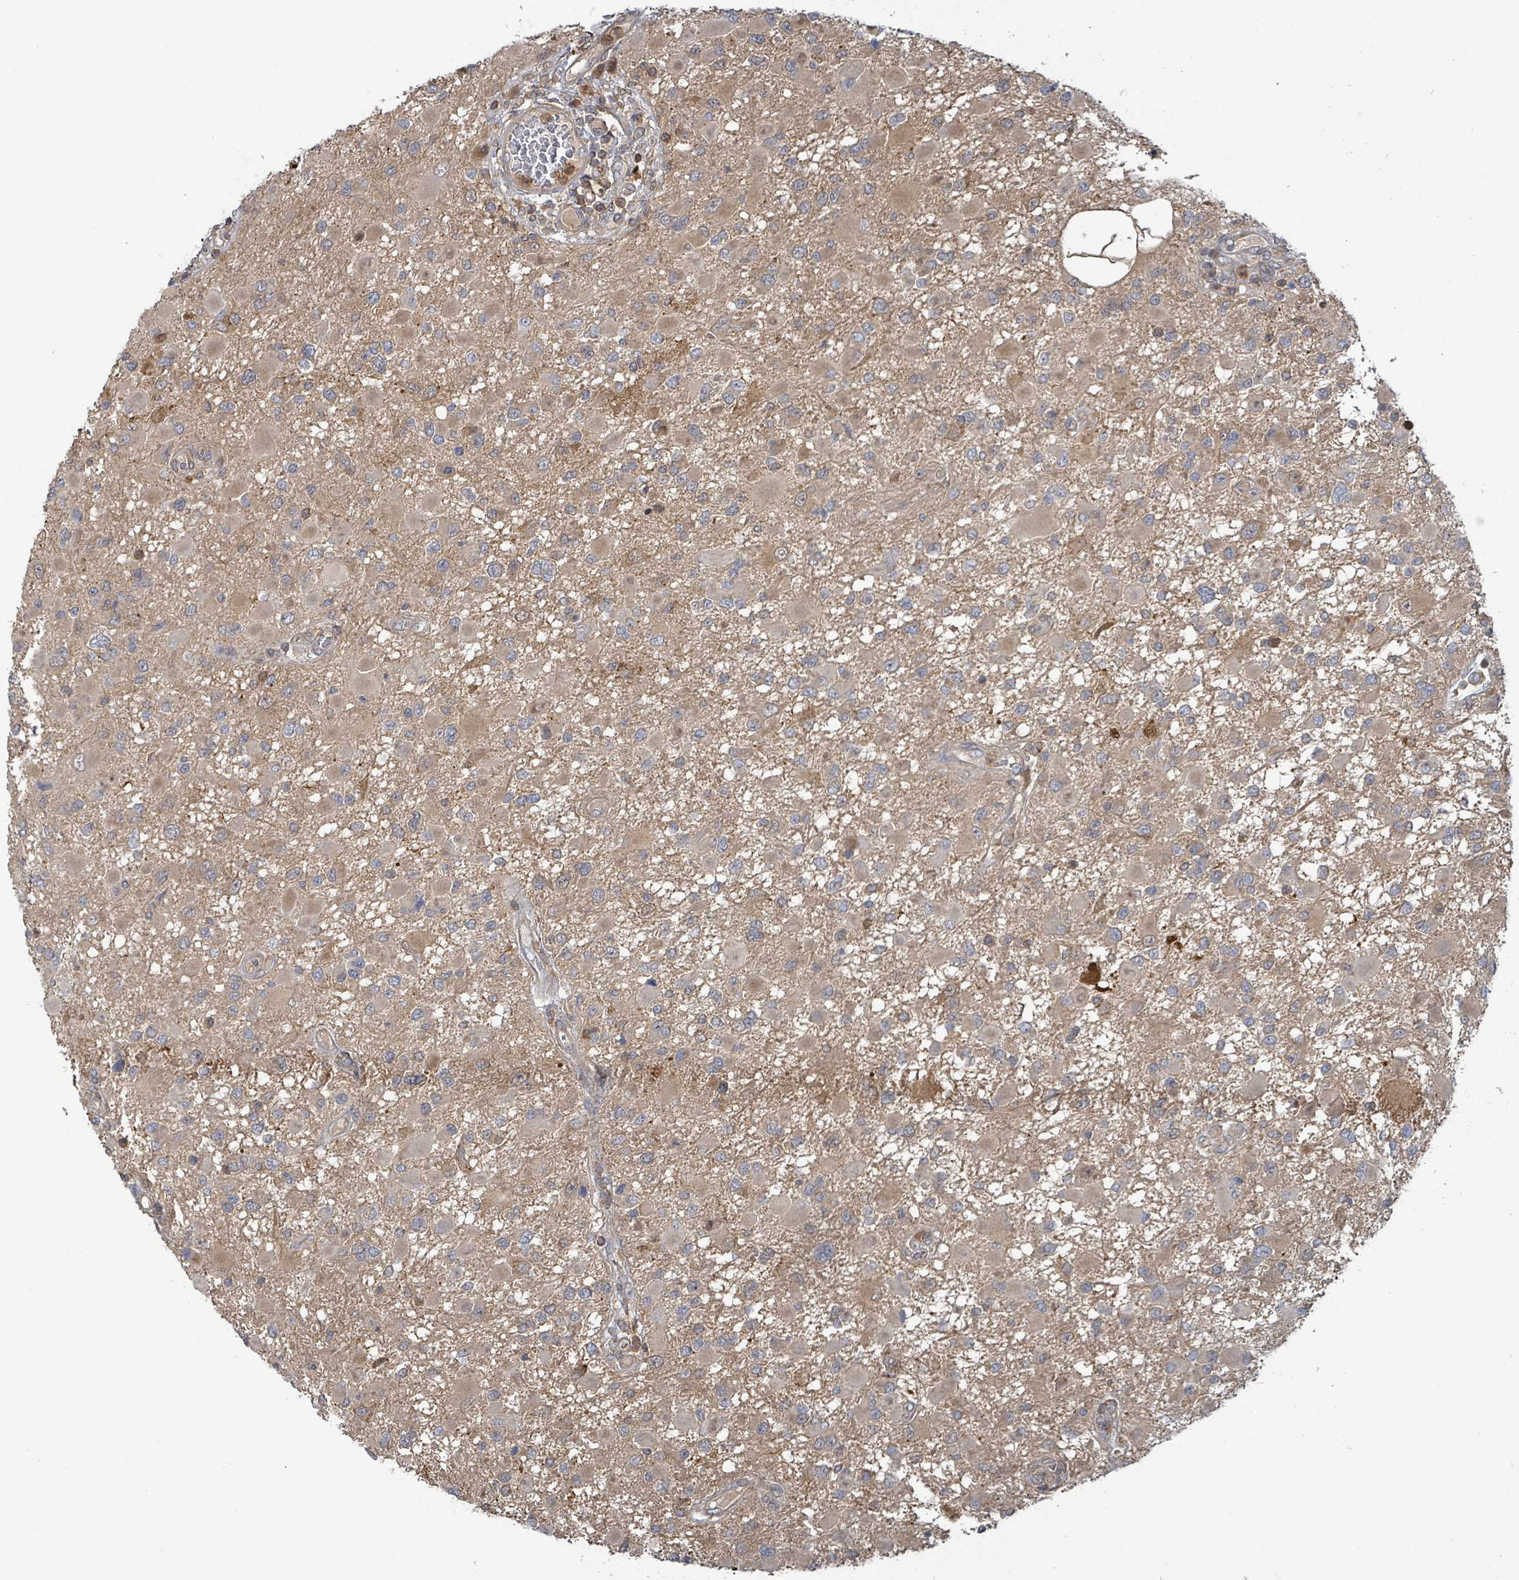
{"staining": {"intensity": "weak", "quantity": ">75%", "location": "cytoplasmic/membranous"}, "tissue": "glioma", "cell_type": "Tumor cells", "image_type": "cancer", "snomed": [{"axis": "morphology", "description": "Glioma, malignant, High grade"}, {"axis": "topography", "description": "Brain"}], "caption": "About >75% of tumor cells in high-grade glioma (malignant) reveal weak cytoplasmic/membranous protein staining as visualized by brown immunohistochemical staining.", "gene": "PGAM1", "patient": {"sex": "male", "age": 53}}